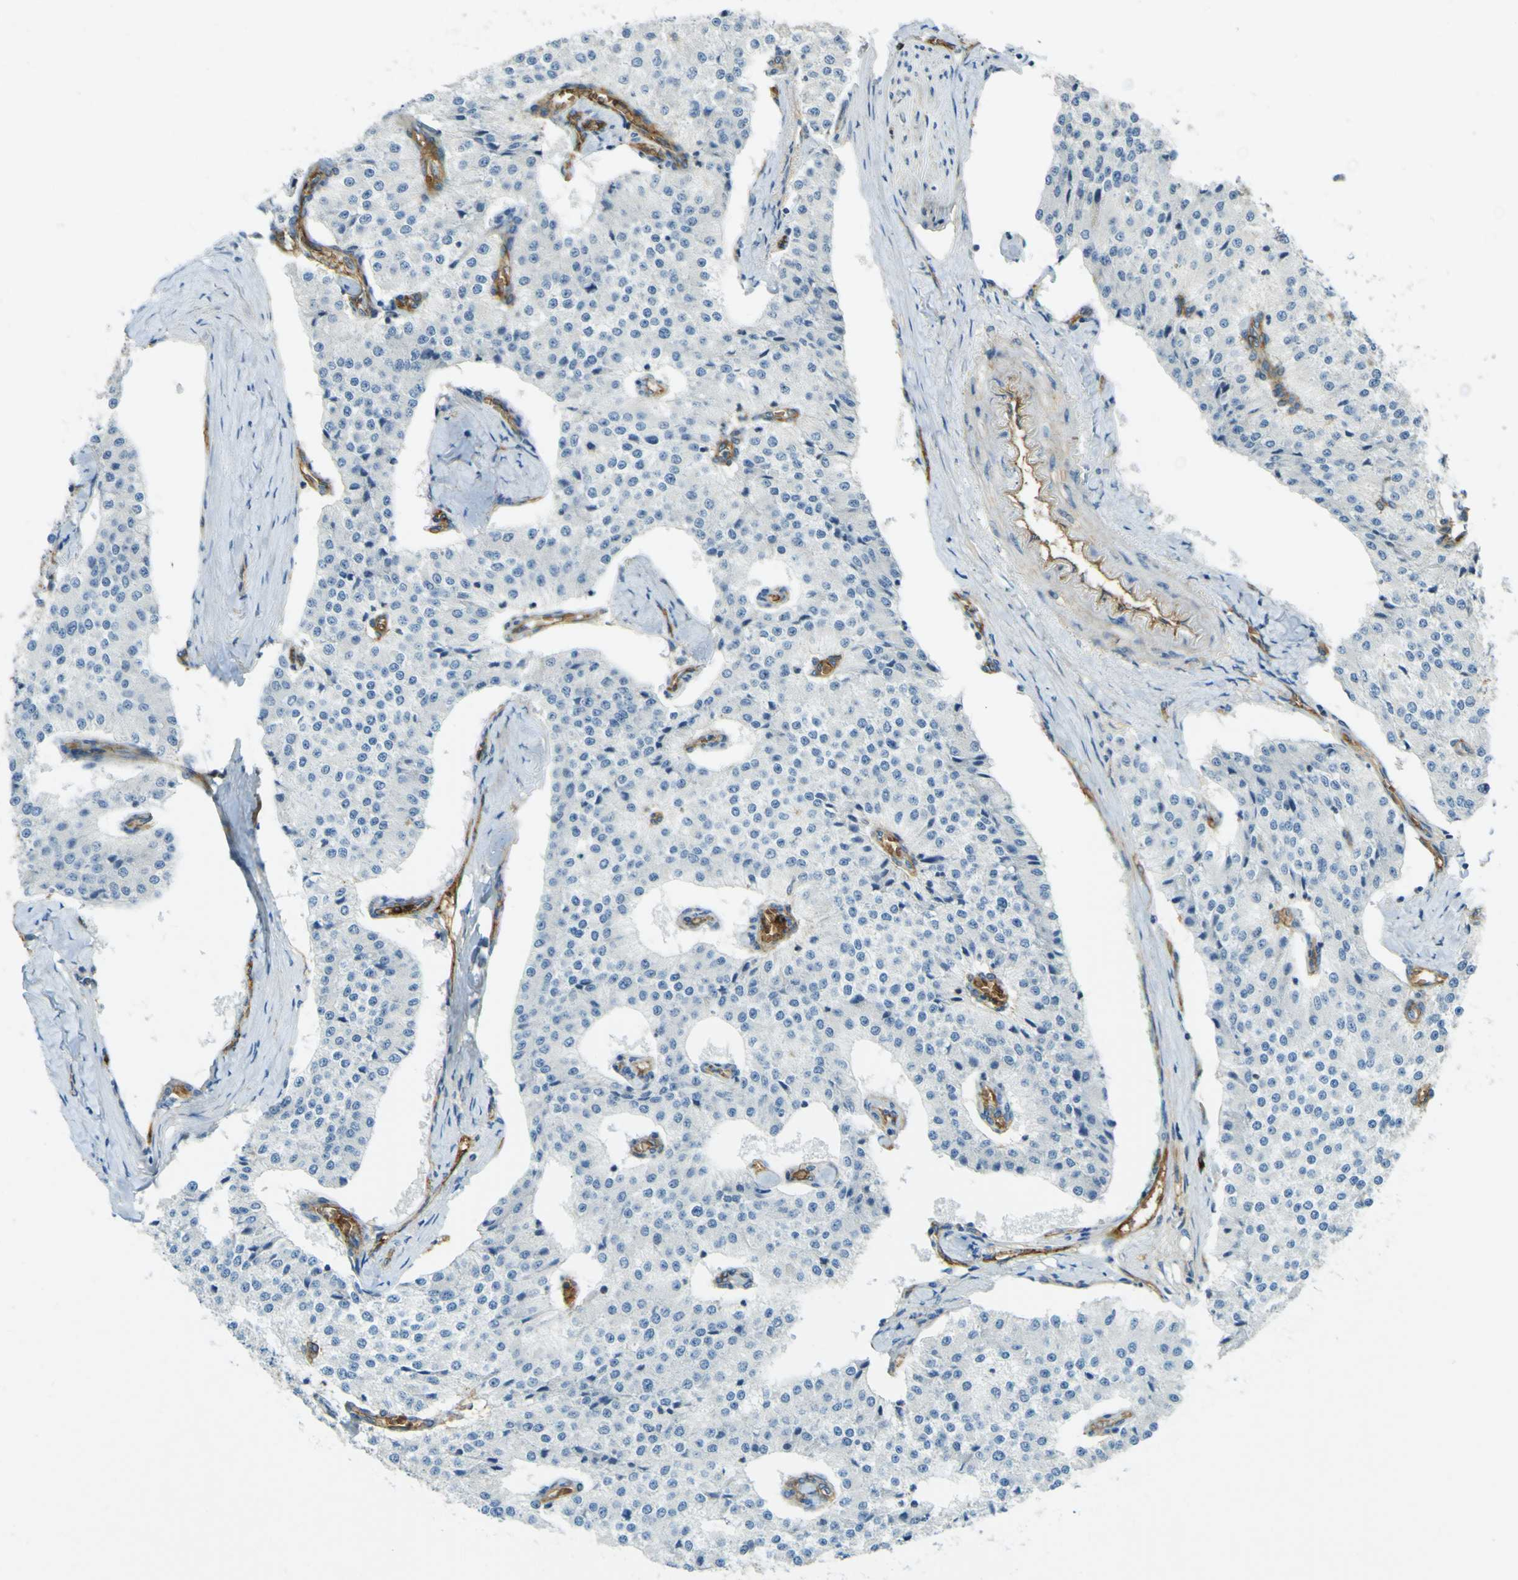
{"staining": {"intensity": "negative", "quantity": "none", "location": "none"}, "tissue": "carcinoid", "cell_type": "Tumor cells", "image_type": "cancer", "snomed": [{"axis": "morphology", "description": "Carcinoid, malignant, NOS"}, {"axis": "topography", "description": "Colon"}], "caption": "This is an immunohistochemistry (IHC) histopathology image of human carcinoid. There is no staining in tumor cells.", "gene": "PLXDC1", "patient": {"sex": "female", "age": 52}}